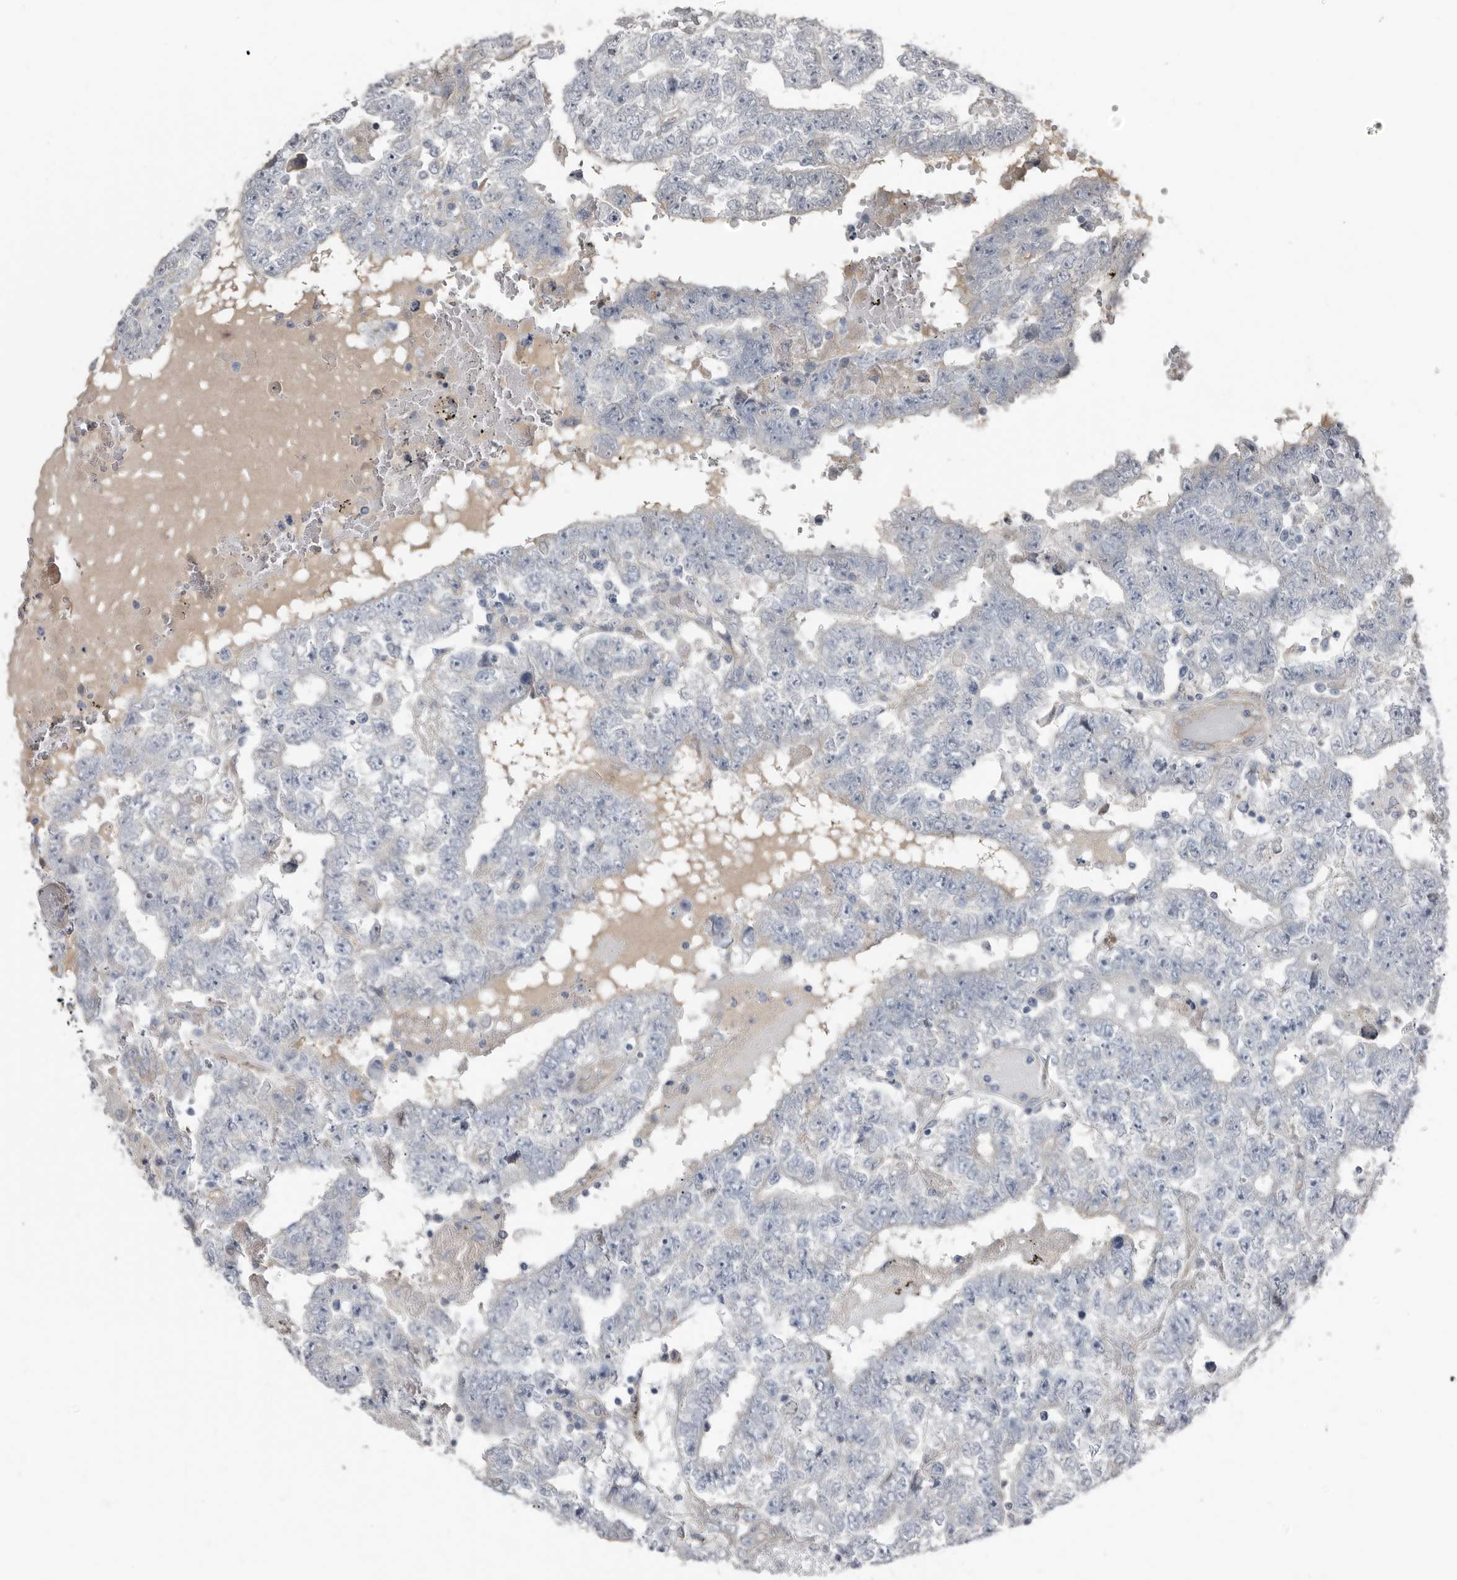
{"staining": {"intensity": "negative", "quantity": "none", "location": "none"}, "tissue": "testis cancer", "cell_type": "Tumor cells", "image_type": "cancer", "snomed": [{"axis": "morphology", "description": "Carcinoma, Embryonal, NOS"}, {"axis": "topography", "description": "Testis"}], "caption": "A high-resolution photomicrograph shows immunohistochemistry staining of testis cancer (embryonal carcinoma), which reveals no significant staining in tumor cells.", "gene": "ZNF114", "patient": {"sex": "male", "age": 25}}